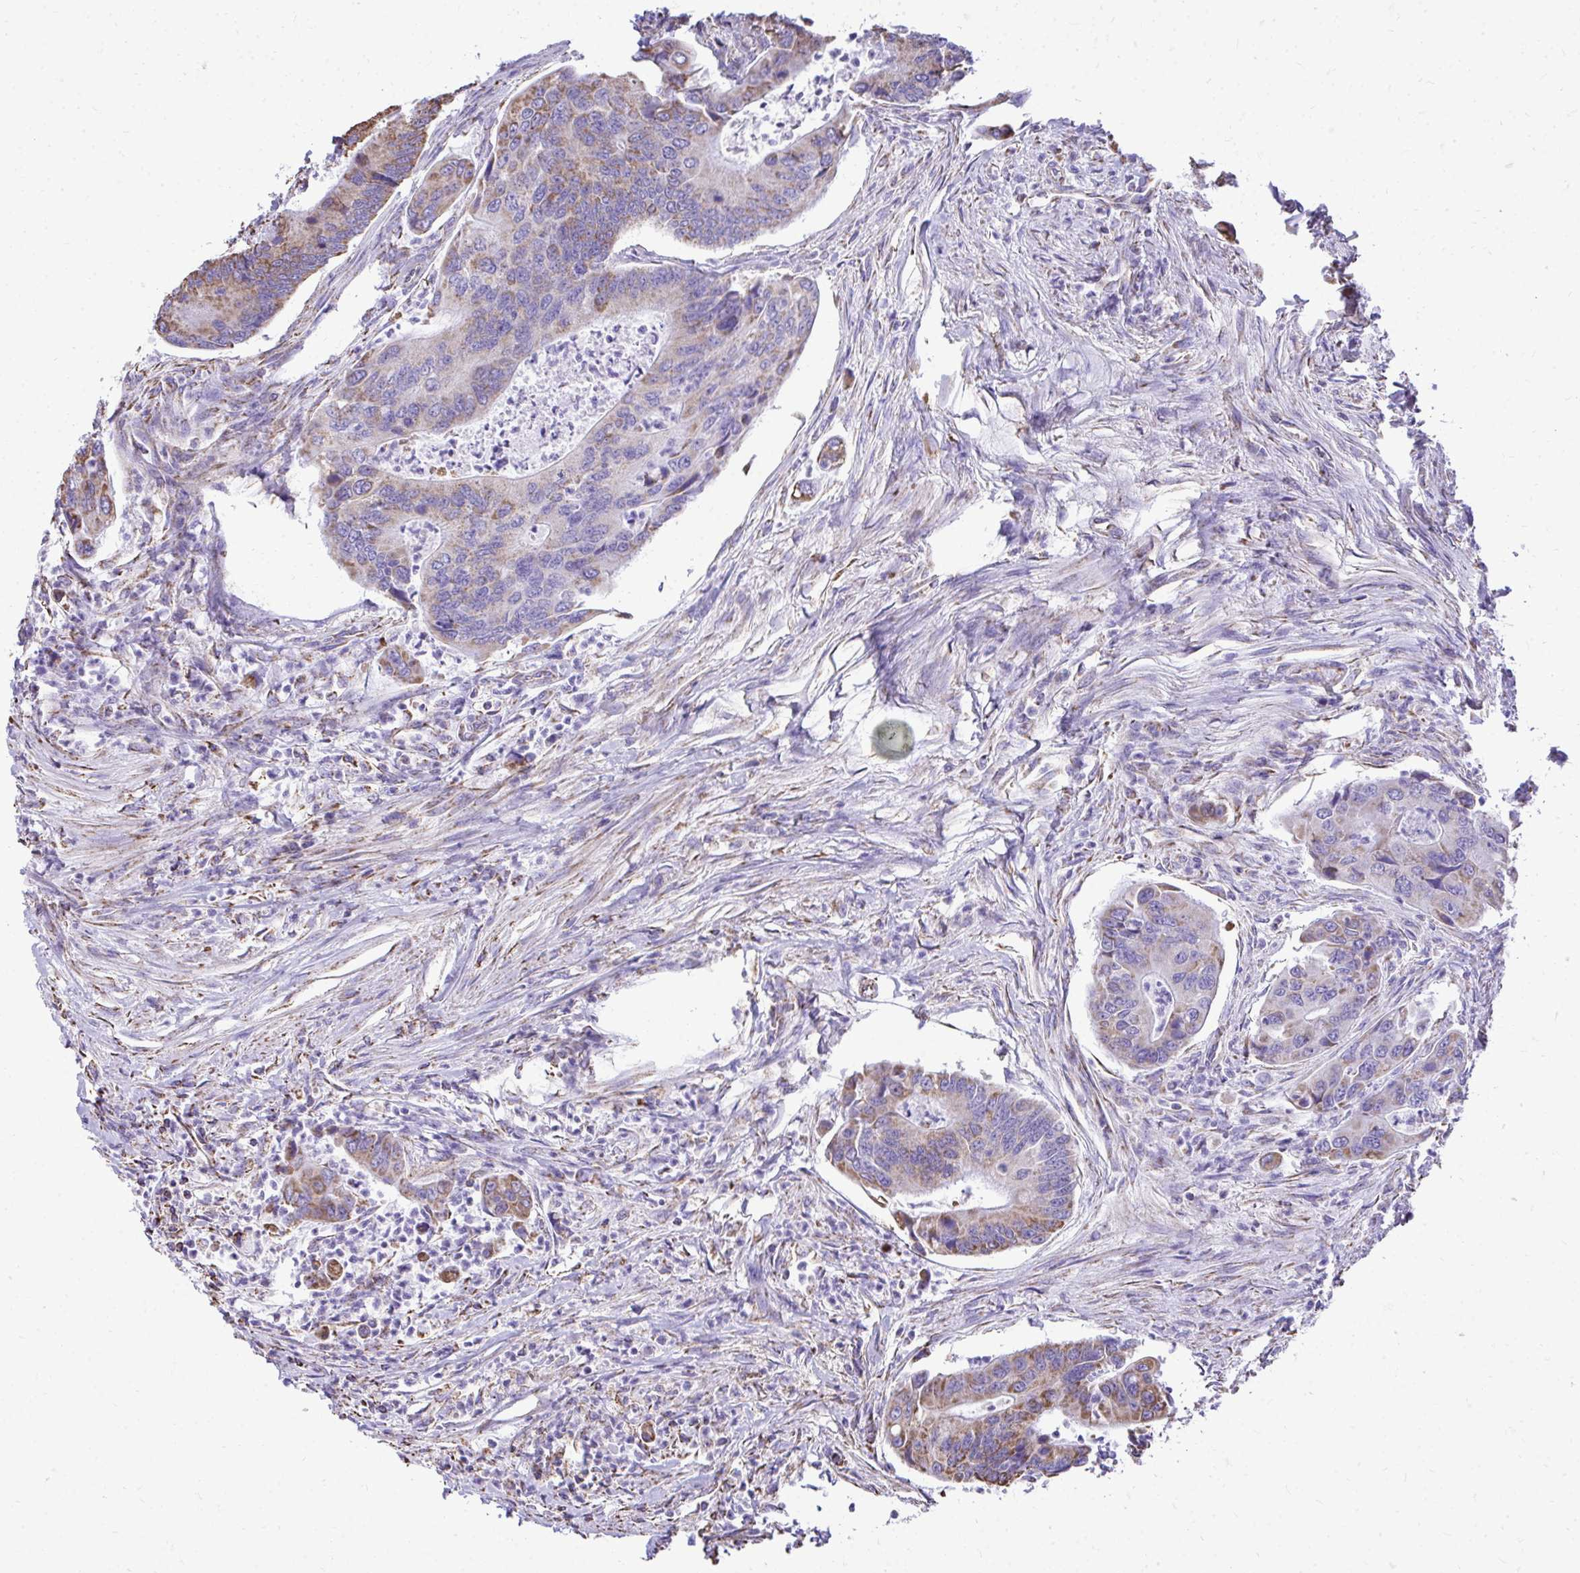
{"staining": {"intensity": "moderate", "quantity": "25%-75%", "location": "cytoplasmic/membranous"}, "tissue": "colorectal cancer", "cell_type": "Tumor cells", "image_type": "cancer", "snomed": [{"axis": "morphology", "description": "Adenocarcinoma, NOS"}, {"axis": "topography", "description": "Colon"}], "caption": "Immunohistochemical staining of human colorectal cancer (adenocarcinoma) shows medium levels of moderate cytoplasmic/membranous protein positivity in about 25%-75% of tumor cells.", "gene": "MPZL2", "patient": {"sex": "female", "age": 67}}